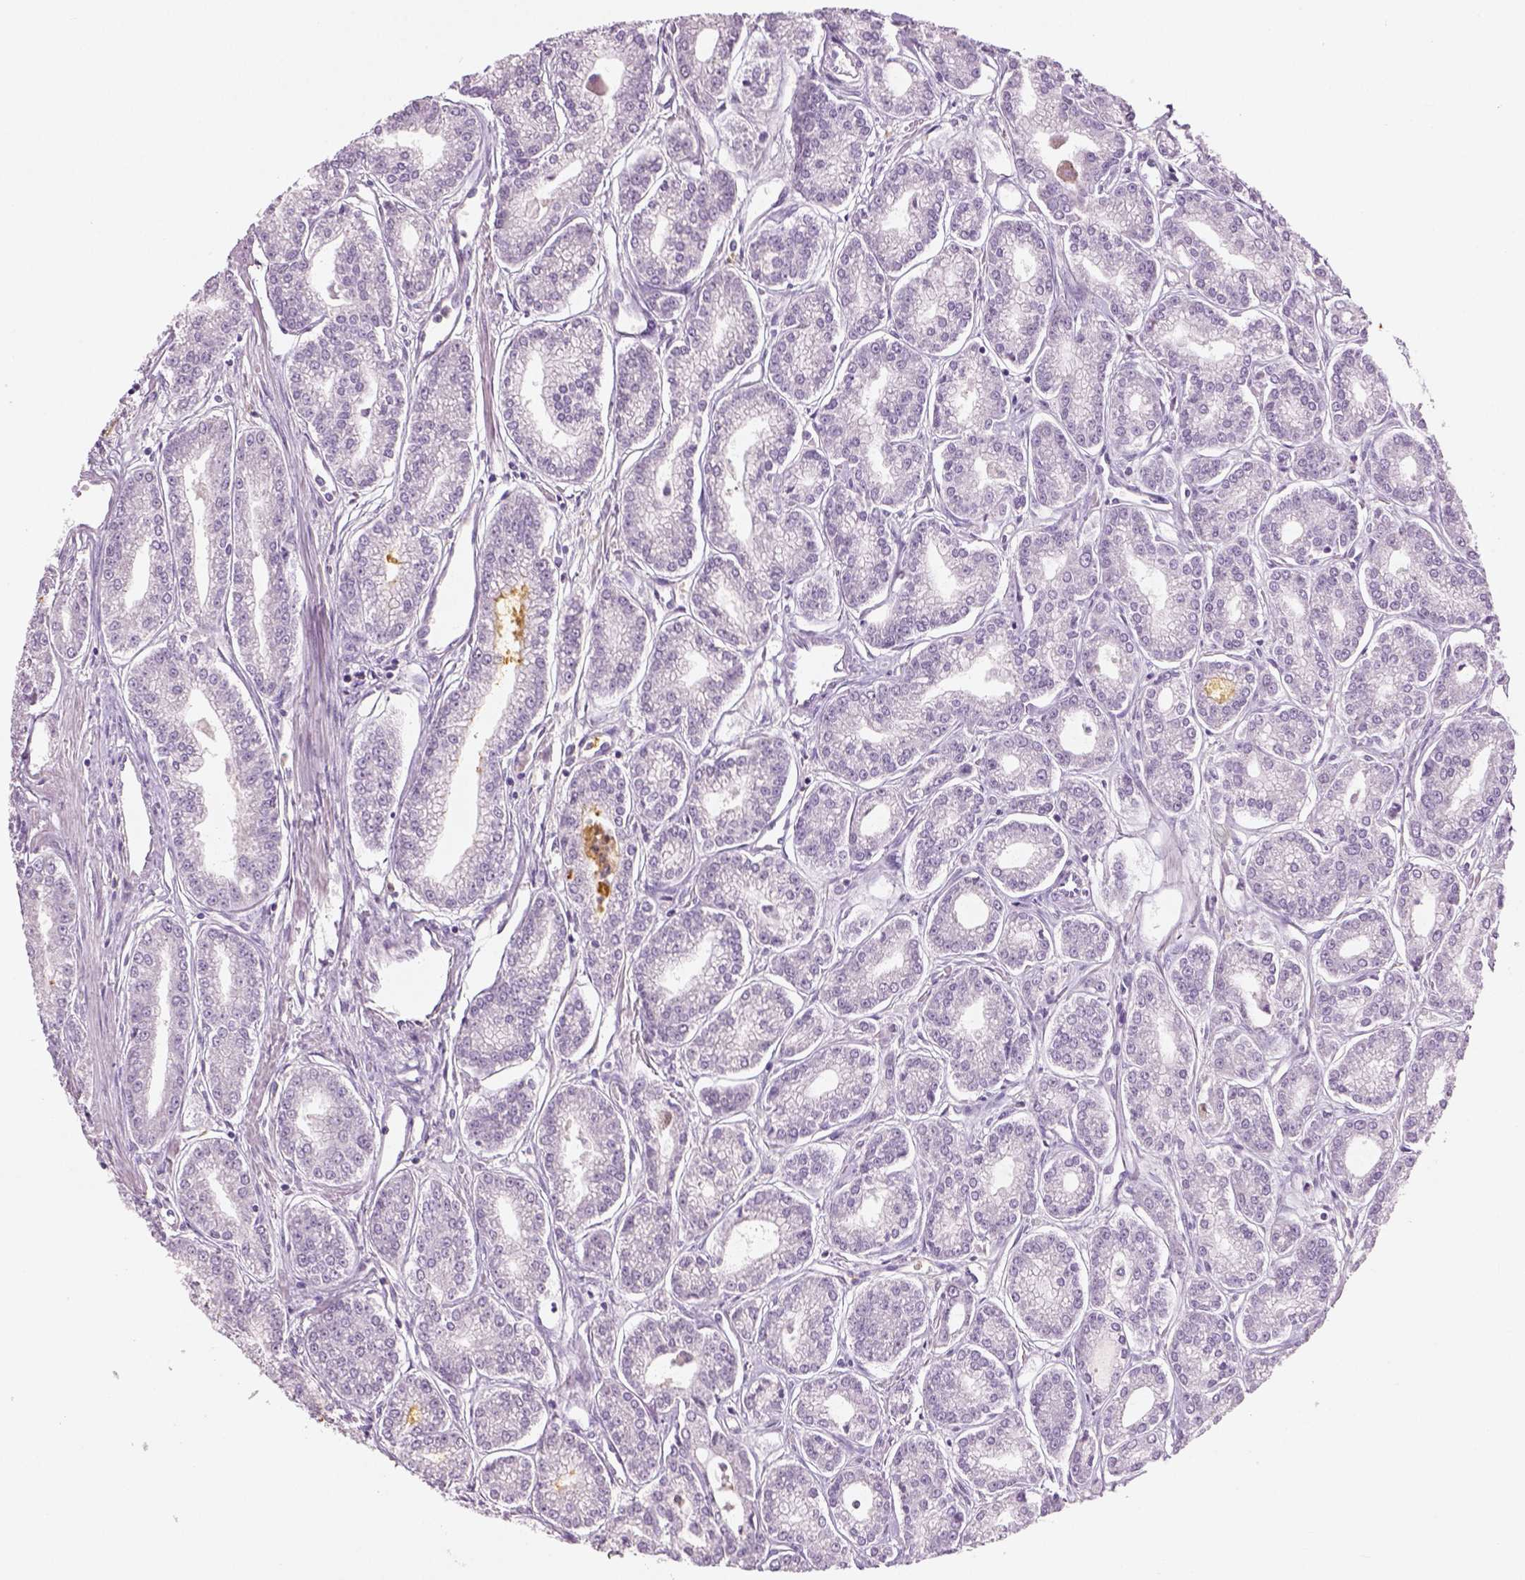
{"staining": {"intensity": "negative", "quantity": "none", "location": "none"}, "tissue": "prostate cancer", "cell_type": "Tumor cells", "image_type": "cancer", "snomed": [{"axis": "morphology", "description": "Adenocarcinoma, NOS"}, {"axis": "topography", "description": "Prostate"}], "caption": "Image shows no significant protein positivity in tumor cells of adenocarcinoma (prostate).", "gene": "NECAB2", "patient": {"sex": "male", "age": 71}}